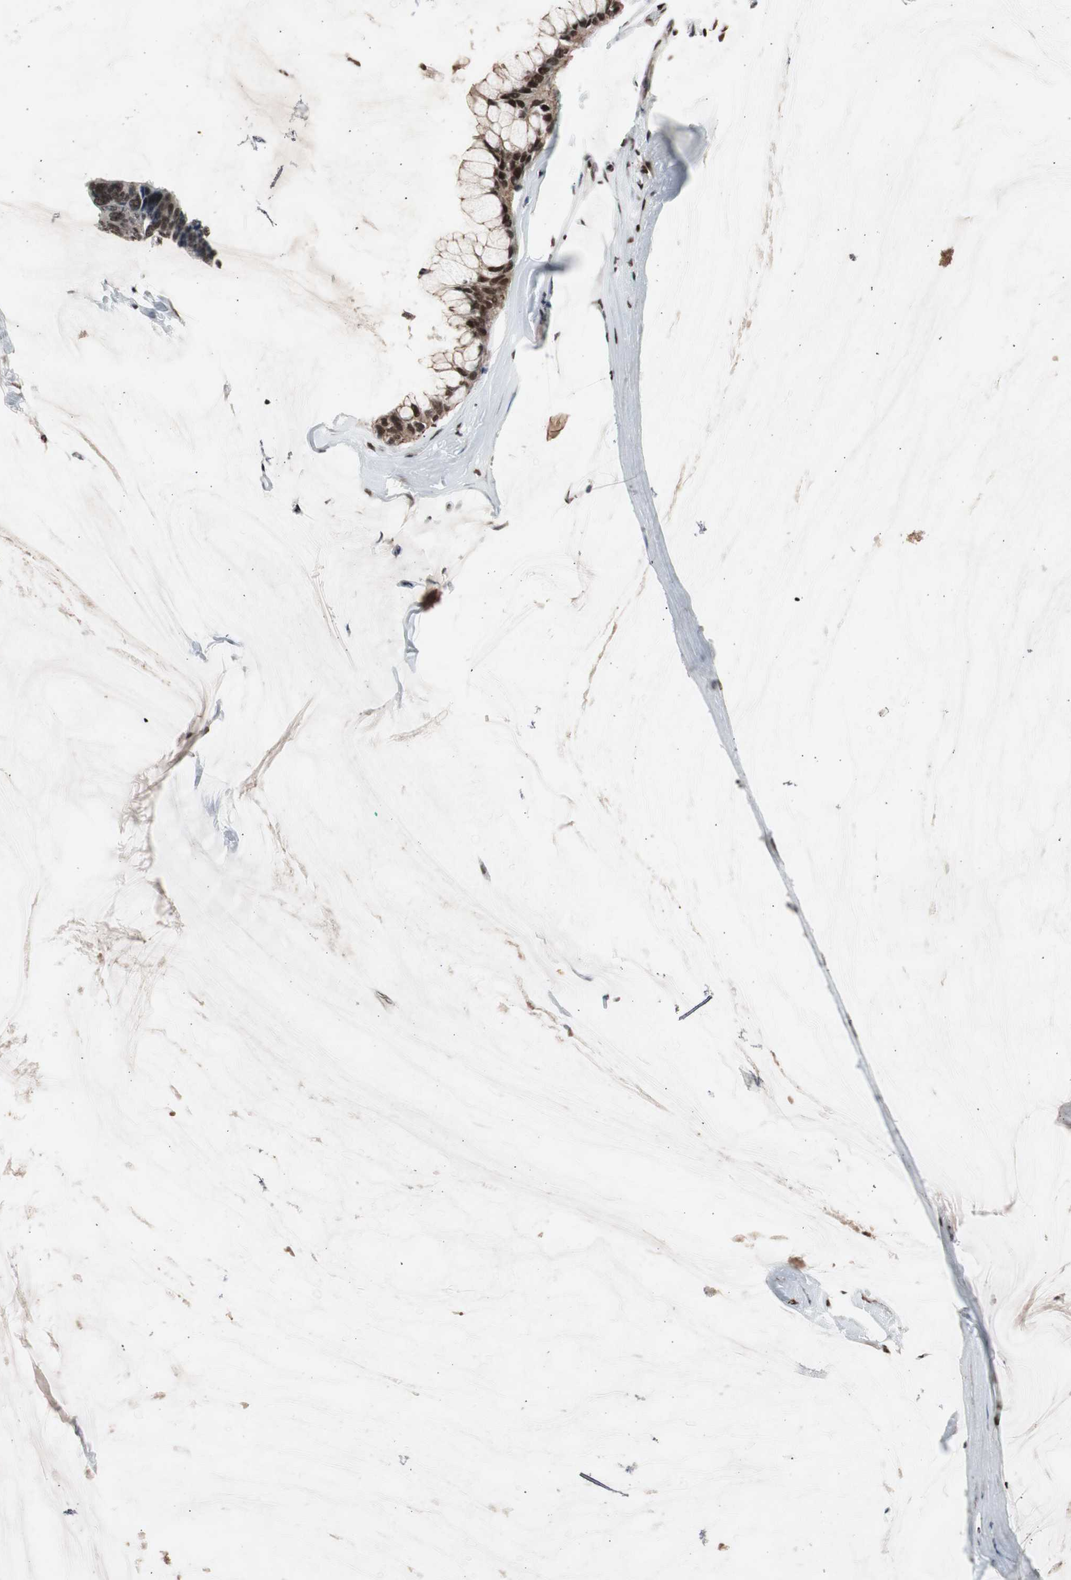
{"staining": {"intensity": "strong", "quantity": ">75%", "location": "cytoplasmic/membranous,nuclear"}, "tissue": "ovarian cancer", "cell_type": "Tumor cells", "image_type": "cancer", "snomed": [{"axis": "morphology", "description": "Cystadenocarcinoma, mucinous, NOS"}, {"axis": "topography", "description": "Ovary"}], "caption": "DAB (3,3'-diaminobenzidine) immunohistochemical staining of human ovarian cancer (mucinous cystadenocarcinoma) displays strong cytoplasmic/membranous and nuclear protein staining in about >75% of tumor cells.", "gene": "RPA1", "patient": {"sex": "female", "age": 39}}